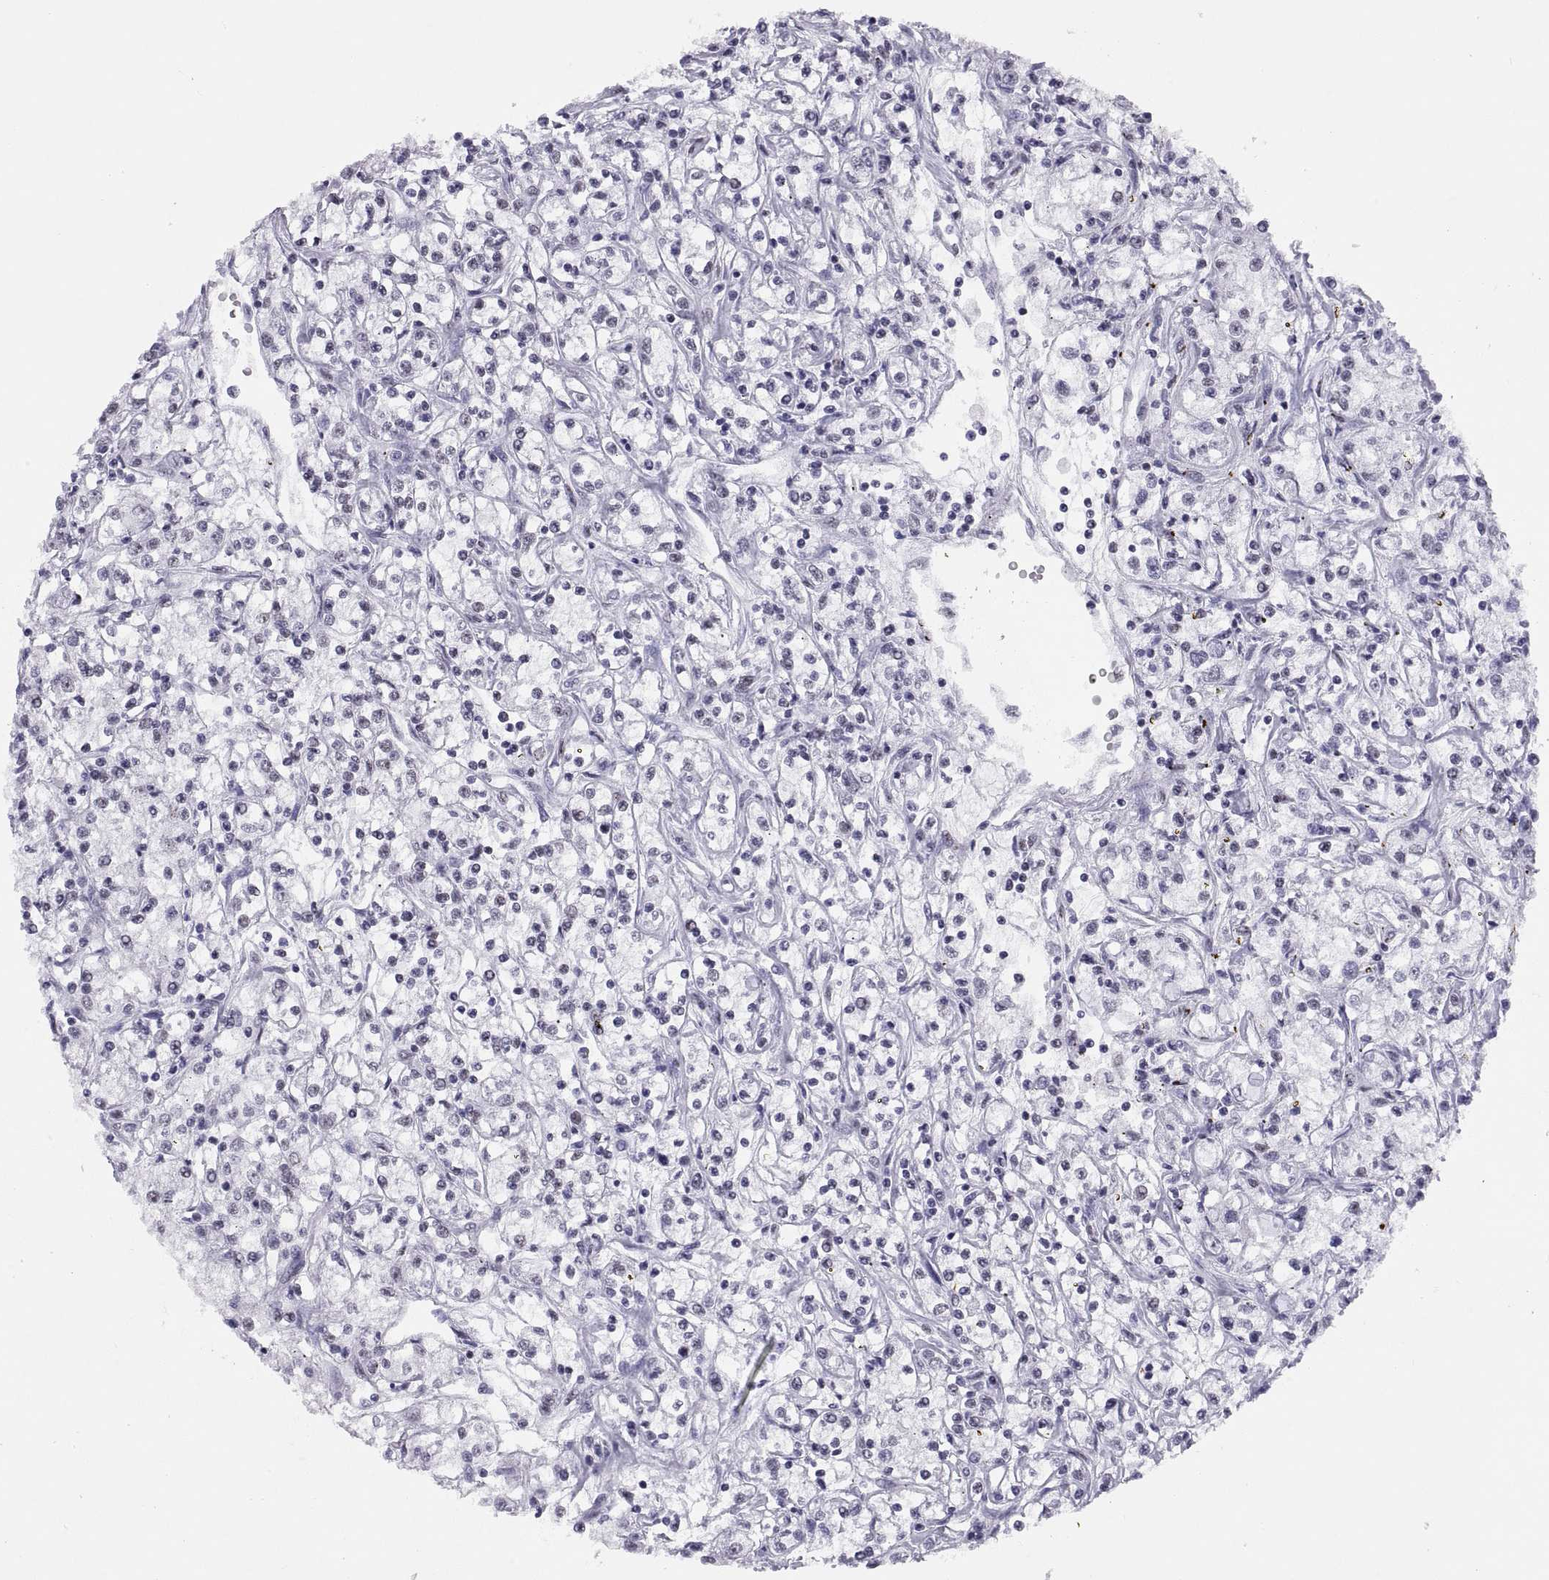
{"staining": {"intensity": "negative", "quantity": "none", "location": "none"}, "tissue": "renal cancer", "cell_type": "Tumor cells", "image_type": "cancer", "snomed": [{"axis": "morphology", "description": "Adenocarcinoma, NOS"}, {"axis": "topography", "description": "Kidney"}], "caption": "An image of renal cancer (adenocarcinoma) stained for a protein reveals no brown staining in tumor cells. The staining is performed using DAB (3,3'-diaminobenzidine) brown chromogen with nuclei counter-stained in using hematoxylin.", "gene": "NEUROD6", "patient": {"sex": "female", "age": 59}}